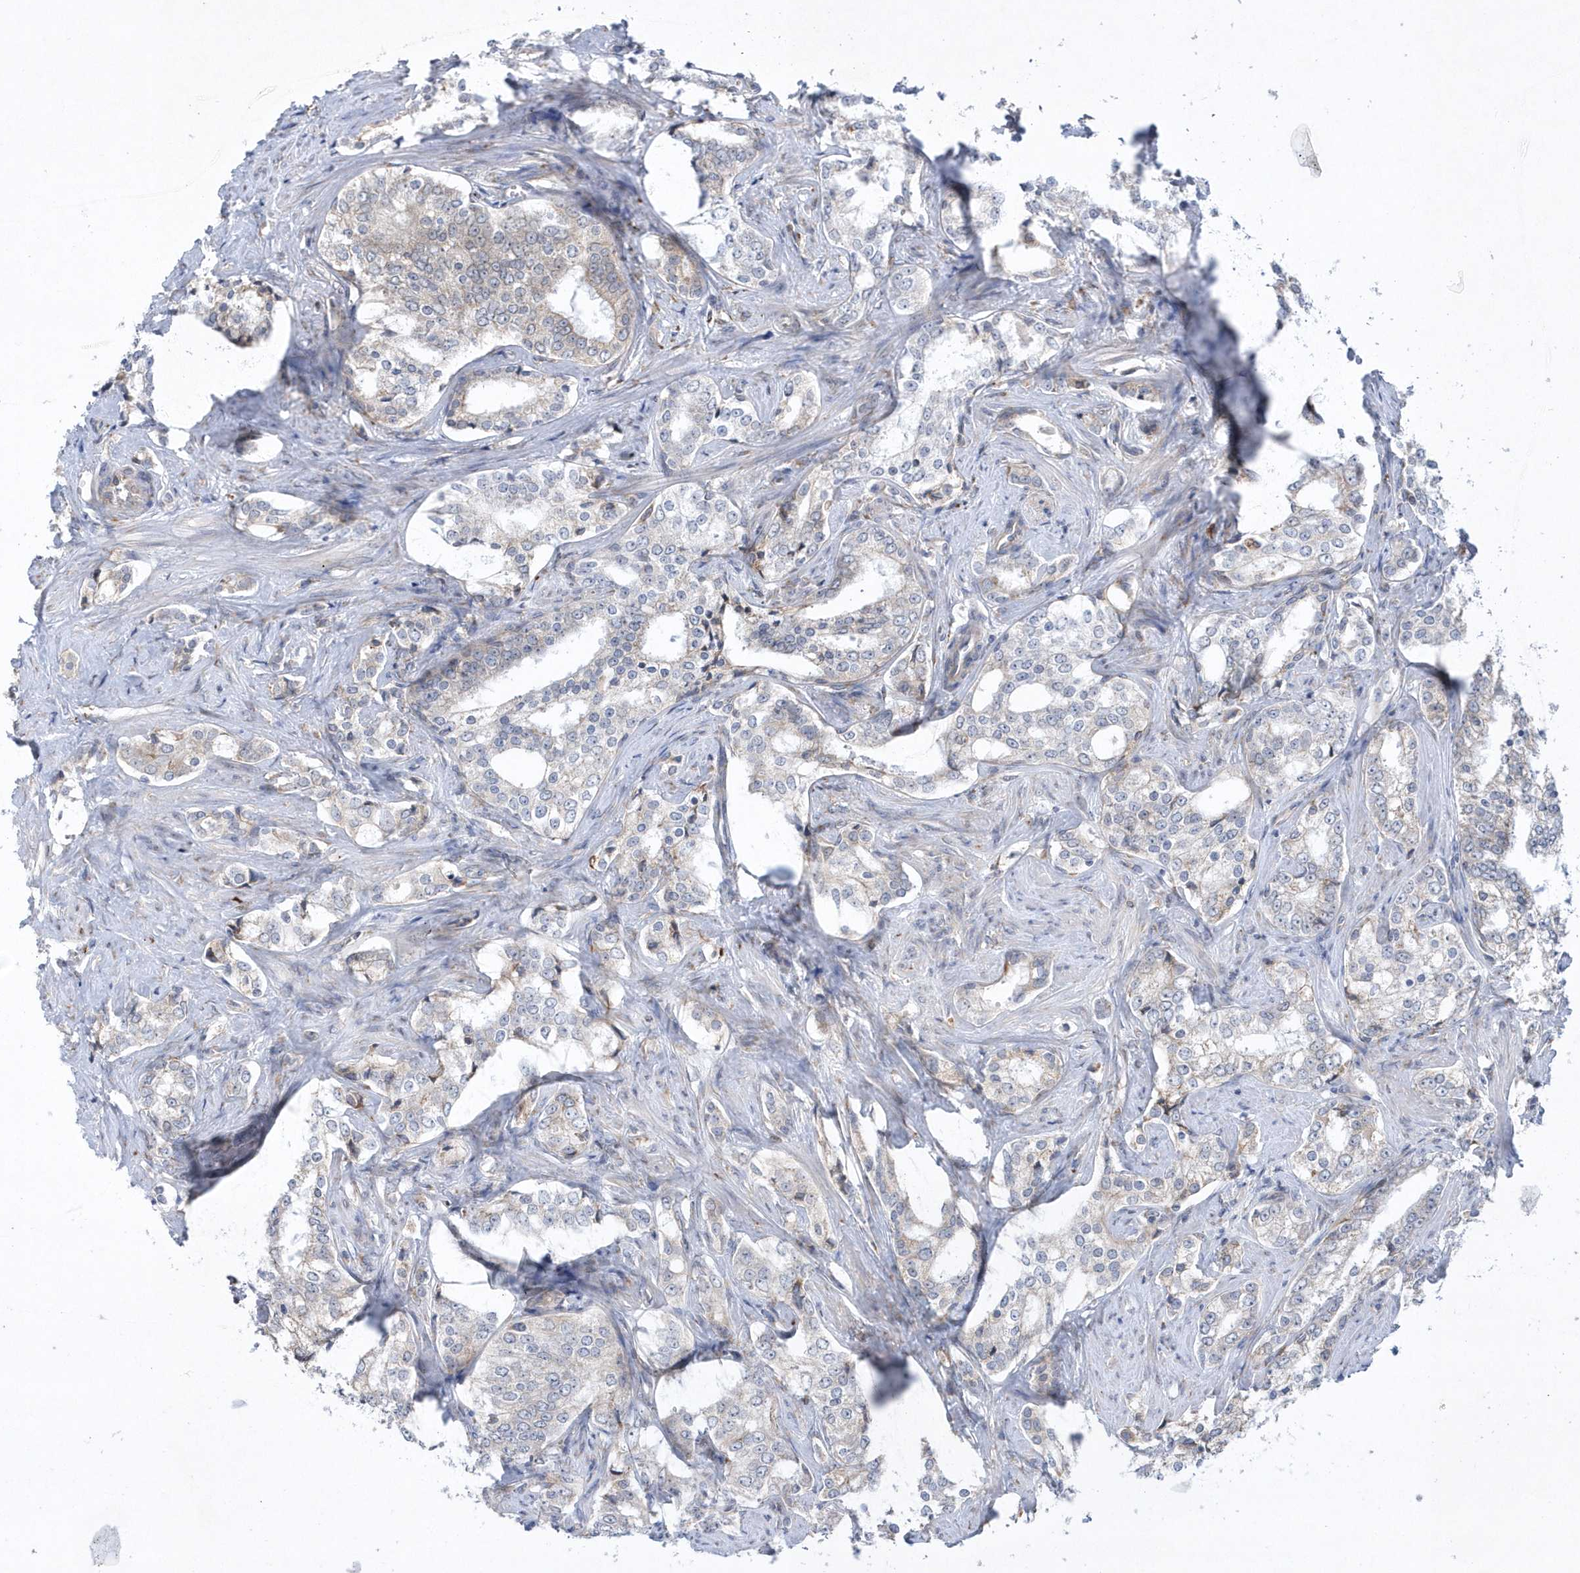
{"staining": {"intensity": "negative", "quantity": "none", "location": "none"}, "tissue": "prostate cancer", "cell_type": "Tumor cells", "image_type": "cancer", "snomed": [{"axis": "morphology", "description": "Adenocarcinoma, High grade"}, {"axis": "topography", "description": "Prostate"}], "caption": "High magnification brightfield microscopy of prostate cancer stained with DAB (3,3'-diaminobenzidine) (brown) and counterstained with hematoxylin (blue): tumor cells show no significant expression.", "gene": "MED31", "patient": {"sex": "male", "age": 66}}